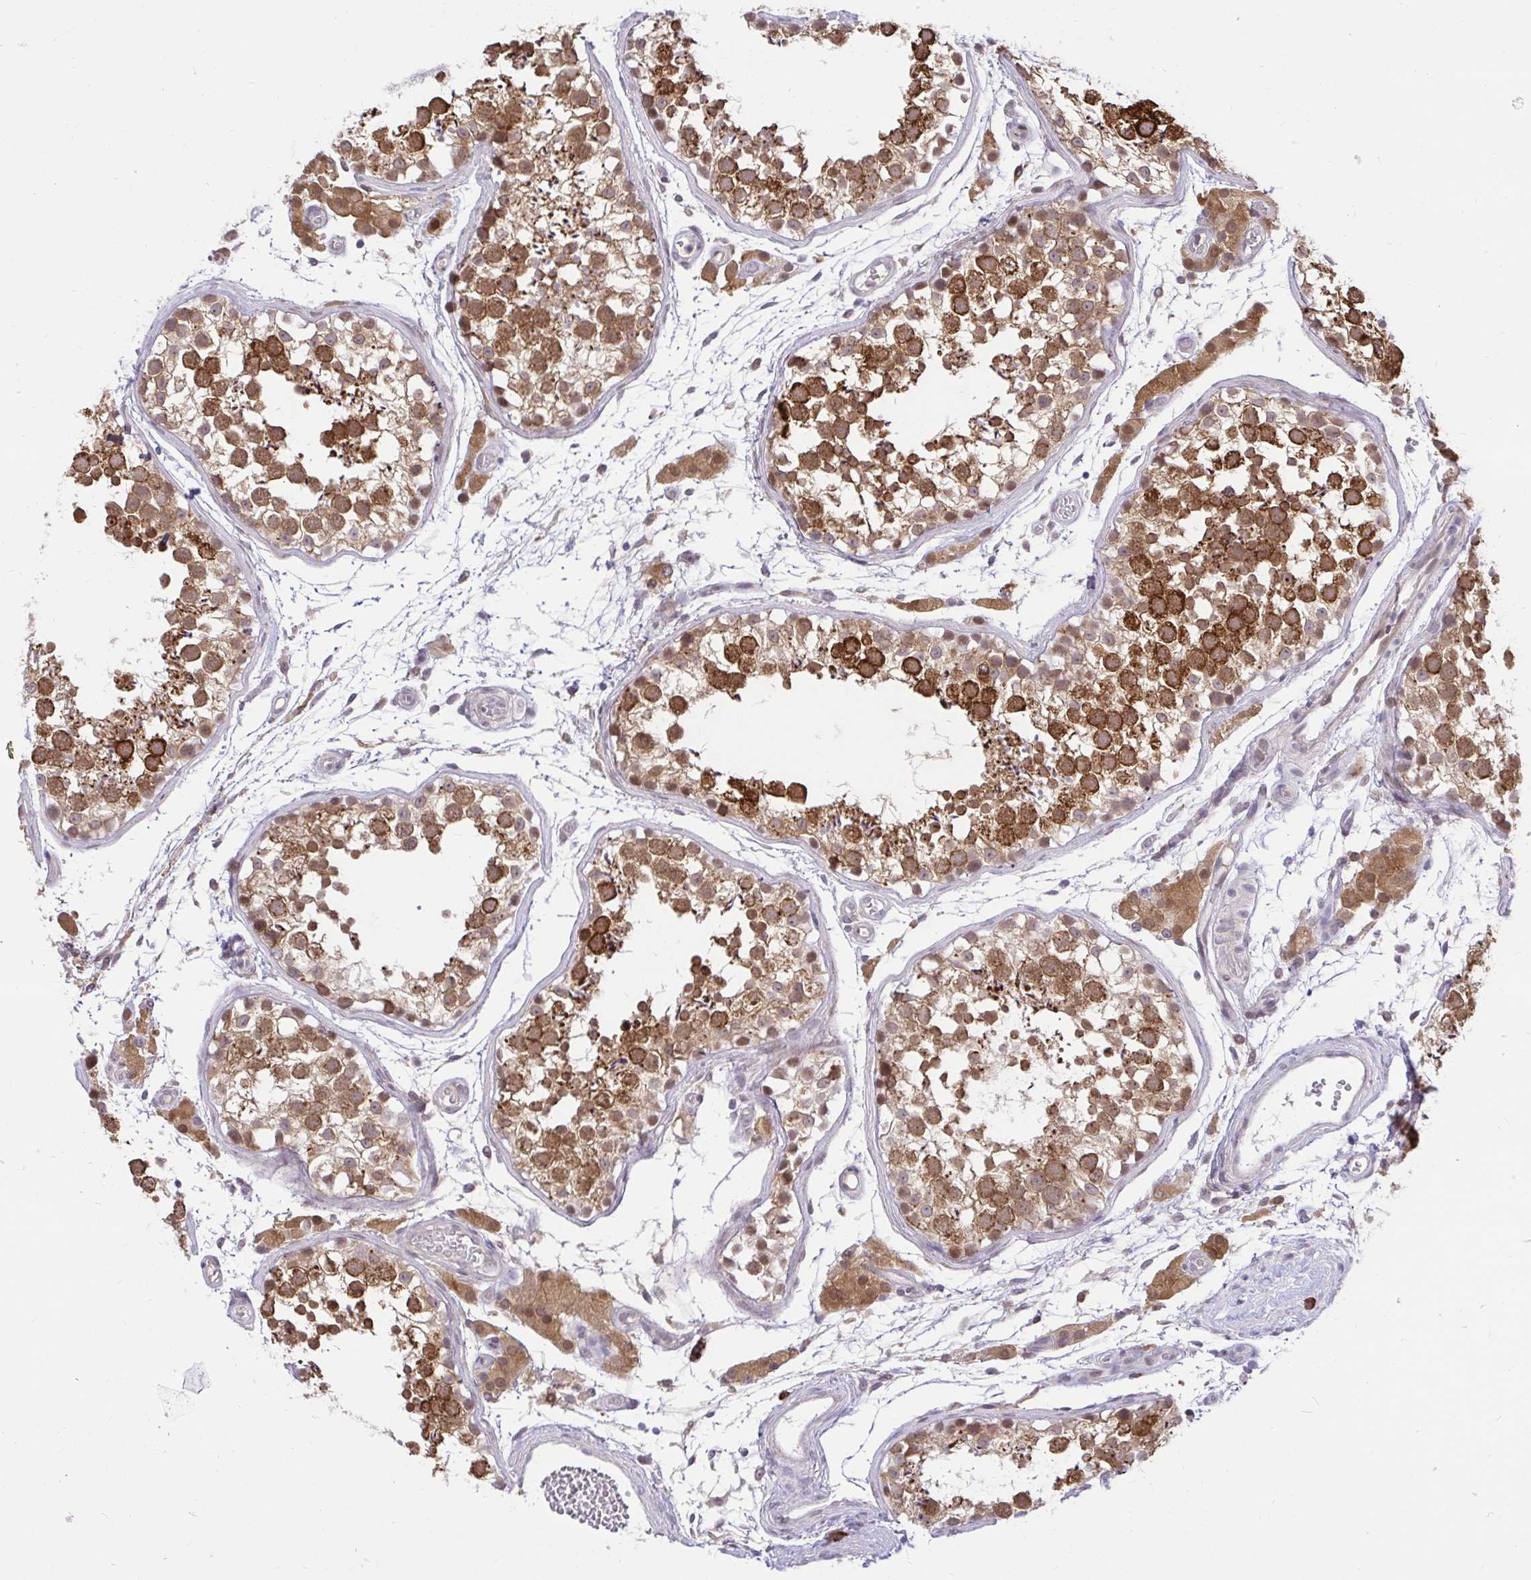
{"staining": {"intensity": "strong", "quantity": ">75%", "location": "cytoplasmic/membranous"}, "tissue": "testis", "cell_type": "Cells in seminiferous ducts", "image_type": "normal", "snomed": [{"axis": "morphology", "description": "Normal tissue, NOS"}, {"axis": "morphology", "description": "Seminoma, NOS"}, {"axis": "topography", "description": "Testis"}], "caption": "Testis stained with immunohistochemistry shows strong cytoplasmic/membranous positivity in approximately >75% of cells in seminiferous ducts. (IHC, brightfield microscopy, high magnification).", "gene": "NAALAD2", "patient": {"sex": "male", "age": 29}}